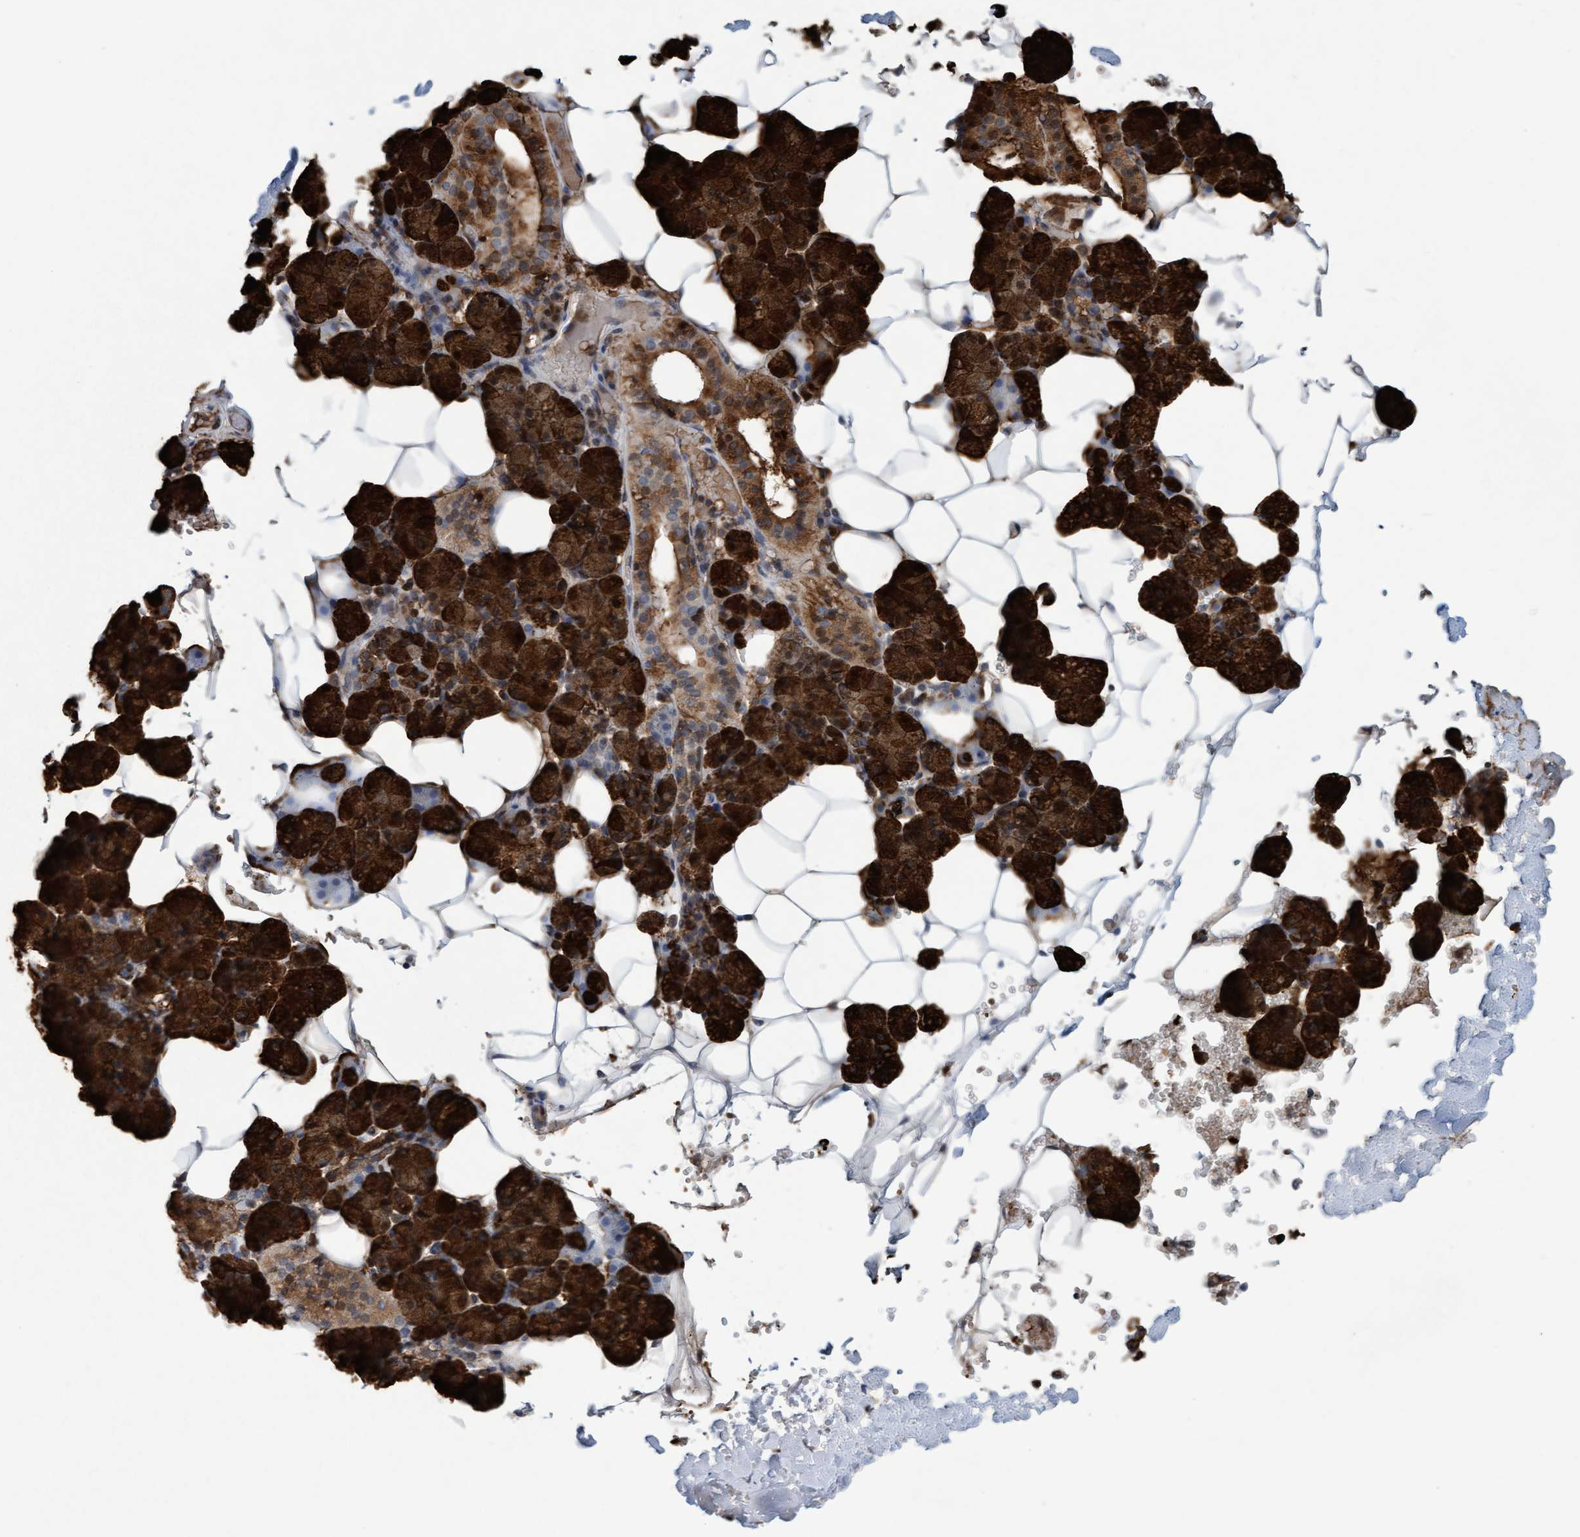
{"staining": {"intensity": "strong", "quantity": ">75%", "location": "cytoplasmic/membranous"}, "tissue": "salivary gland", "cell_type": "Glandular cells", "image_type": "normal", "snomed": [{"axis": "morphology", "description": "Normal tissue, NOS"}, {"axis": "topography", "description": "Salivary gland"}], "caption": "IHC histopathology image of benign salivary gland: salivary gland stained using immunohistochemistry exhibits high levels of strong protein expression localized specifically in the cytoplasmic/membranous of glandular cells, appearing as a cytoplasmic/membranous brown color.", "gene": "SLC28A3", "patient": {"sex": "male", "age": 62}}